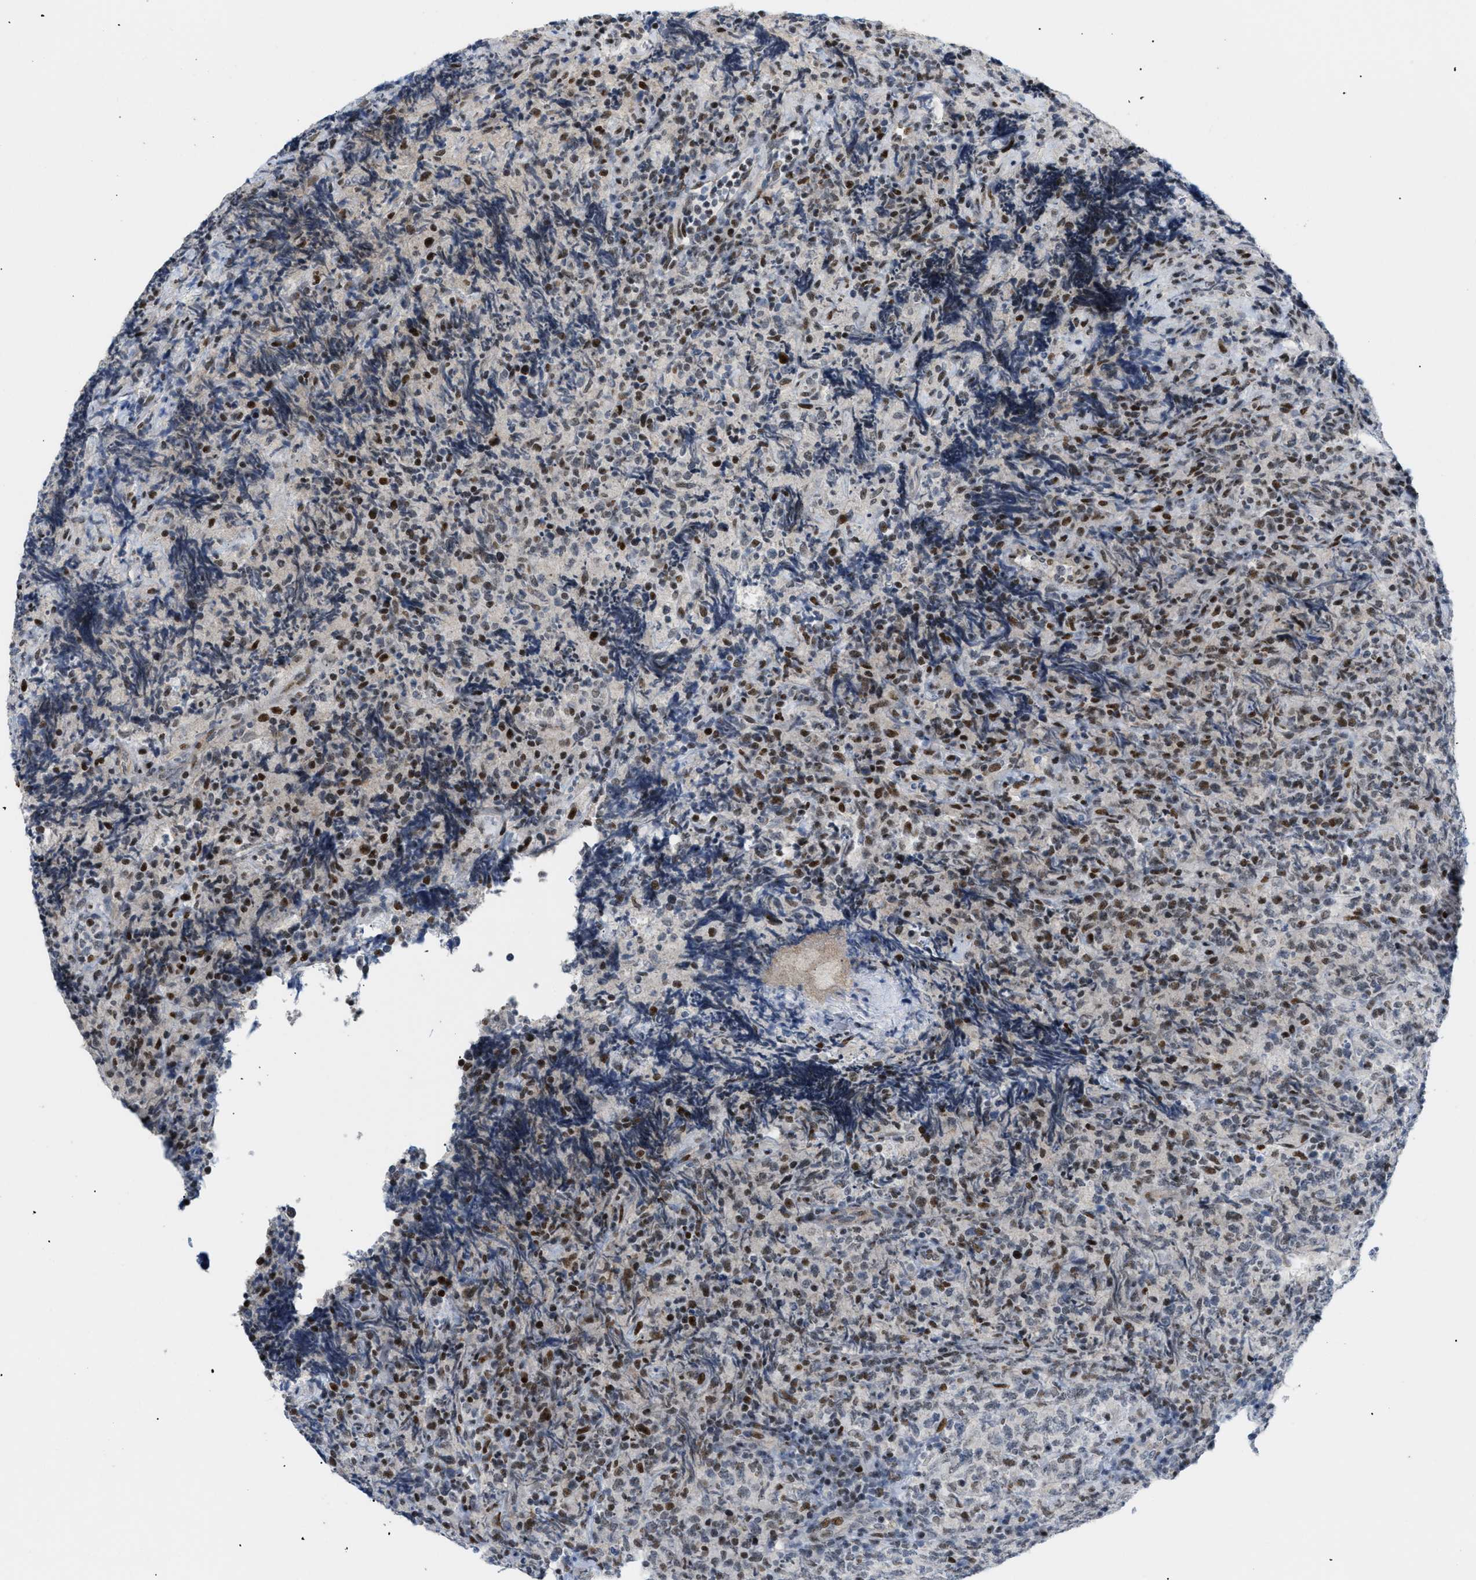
{"staining": {"intensity": "moderate", "quantity": ">75%", "location": "nuclear"}, "tissue": "lymphoma", "cell_type": "Tumor cells", "image_type": "cancer", "snomed": [{"axis": "morphology", "description": "Malignant lymphoma, non-Hodgkin's type, High grade"}, {"axis": "topography", "description": "Tonsil"}], "caption": "Tumor cells demonstrate medium levels of moderate nuclear positivity in about >75% of cells in lymphoma.", "gene": "MED1", "patient": {"sex": "female", "age": 36}}